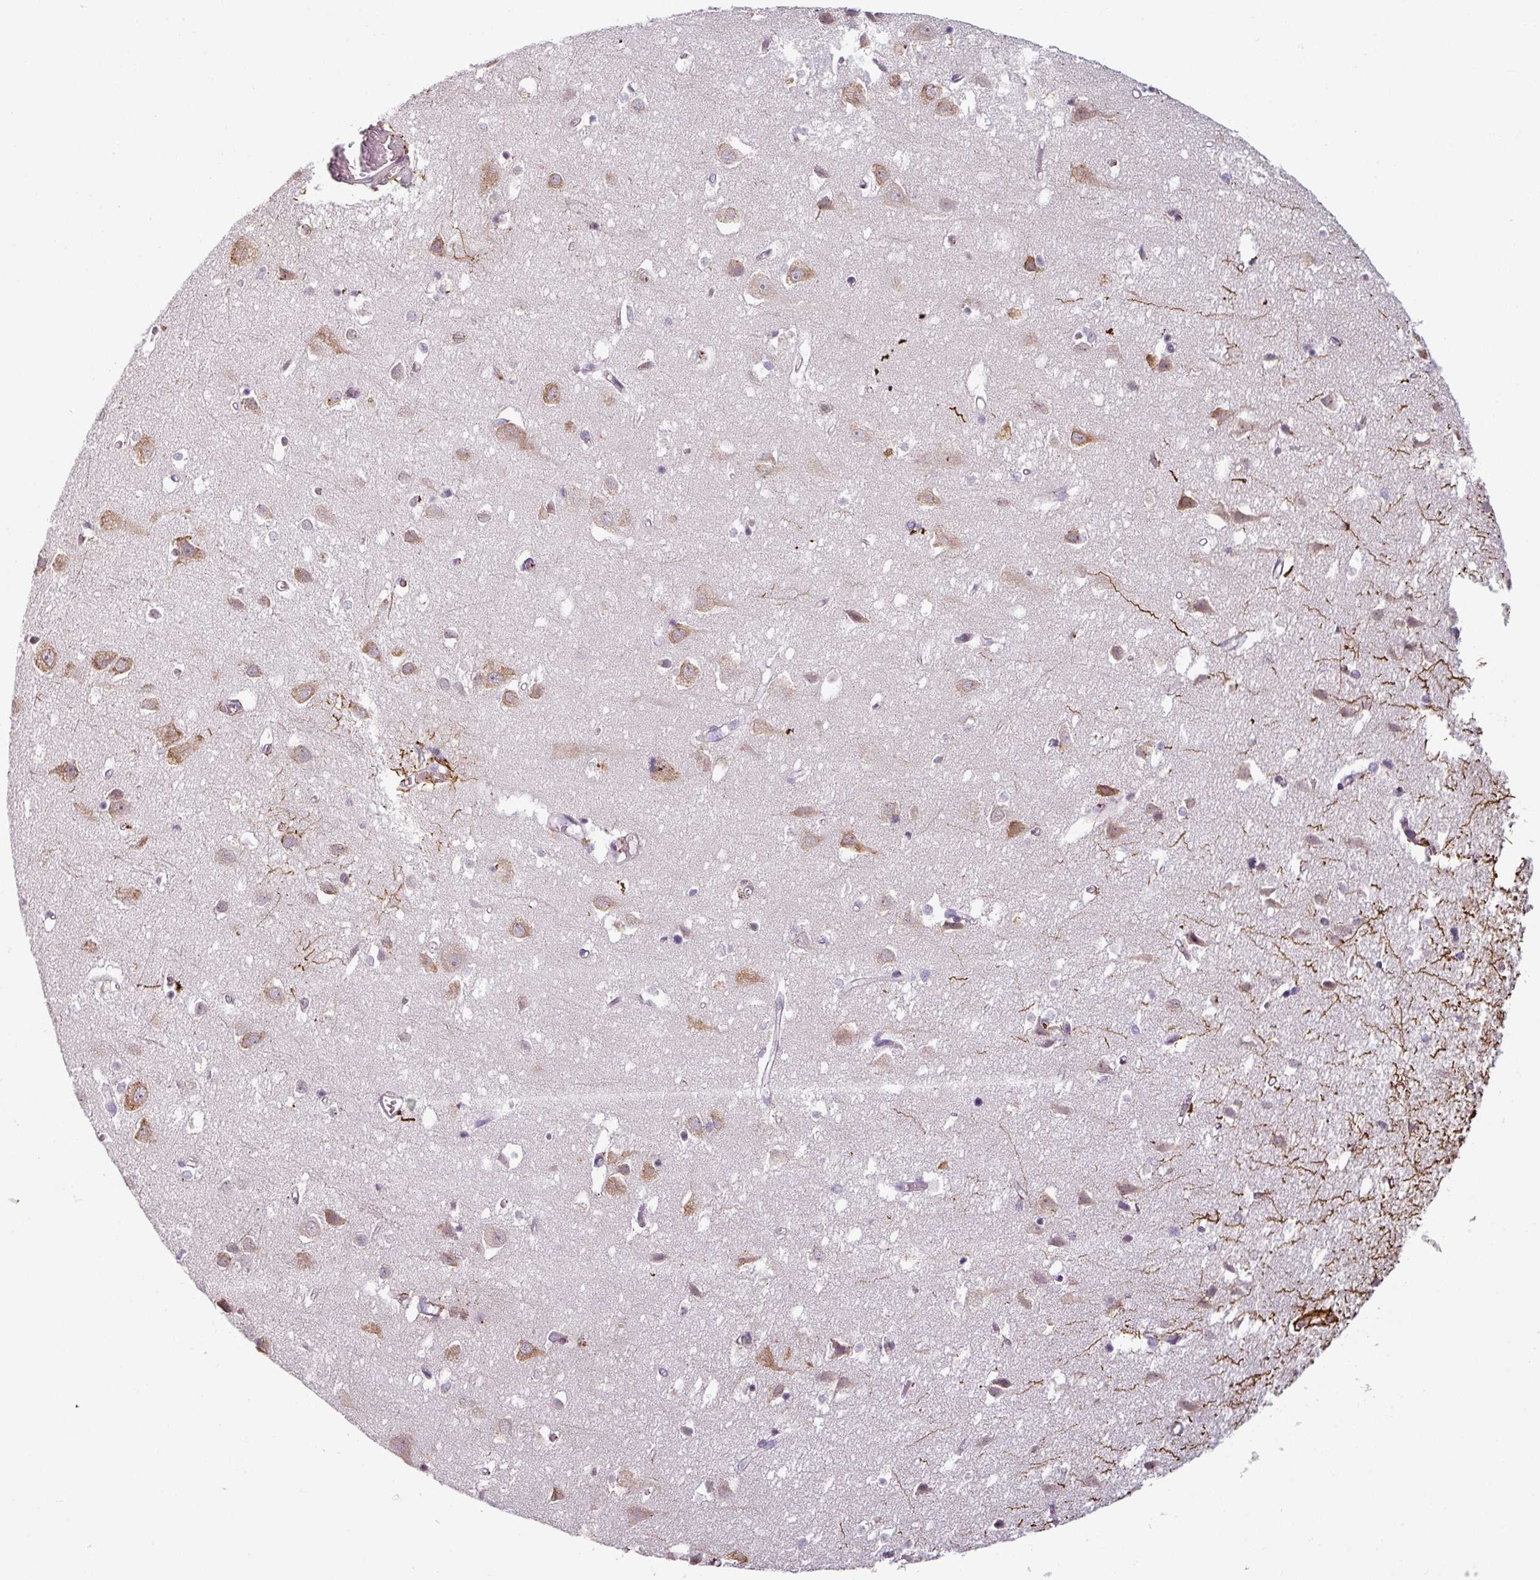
{"staining": {"intensity": "weak", "quantity": "25%-75%", "location": "cytoplasmic/membranous"}, "tissue": "cerebral cortex", "cell_type": "Endothelial cells", "image_type": "normal", "snomed": [{"axis": "morphology", "description": "Normal tissue, NOS"}, {"axis": "topography", "description": "Cerebral cortex"}], "caption": "Weak cytoplasmic/membranous positivity for a protein is identified in about 25%-75% of endothelial cells of unremarkable cerebral cortex using immunohistochemistry (IHC).", "gene": "OR52D1", "patient": {"sex": "male", "age": 70}}